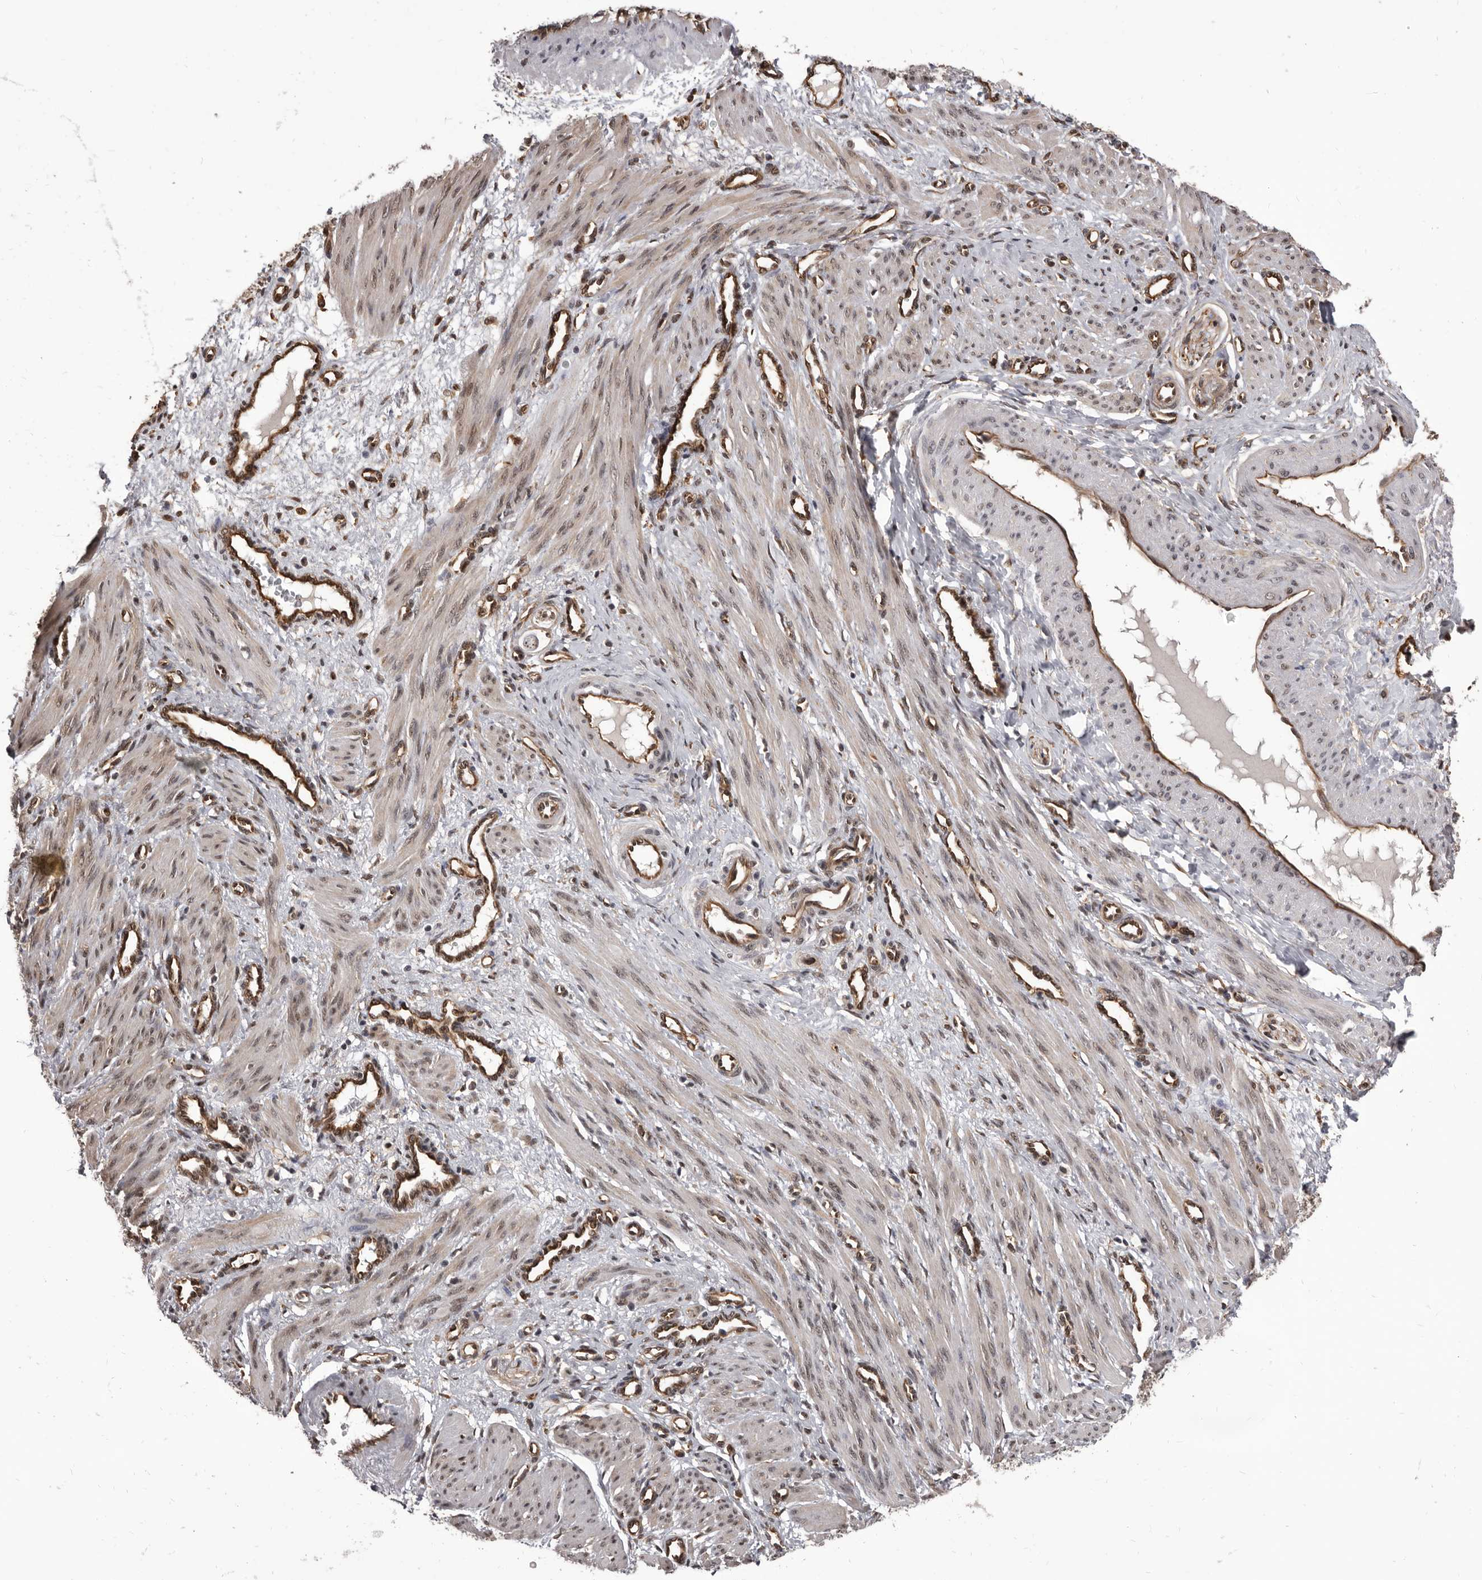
{"staining": {"intensity": "weak", "quantity": ">75%", "location": "cytoplasmic/membranous,nuclear"}, "tissue": "smooth muscle", "cell_type": "Smooth muscle cells", "image_type": "normal", "snomed": [{"axis": "morphology", "description": "Normal tissue, NOS"}, {"axis": "topography", "description": "Endometrium"}], "caption": "Smooth muscle stained with immunohistochemistry demonstrates weak cytoplasmic/membranous,nuclear positivity in about >75% of smooth muscle cells.", "gene": "ADAMTS20", "patient": {"sex": "female", "age": 33}}